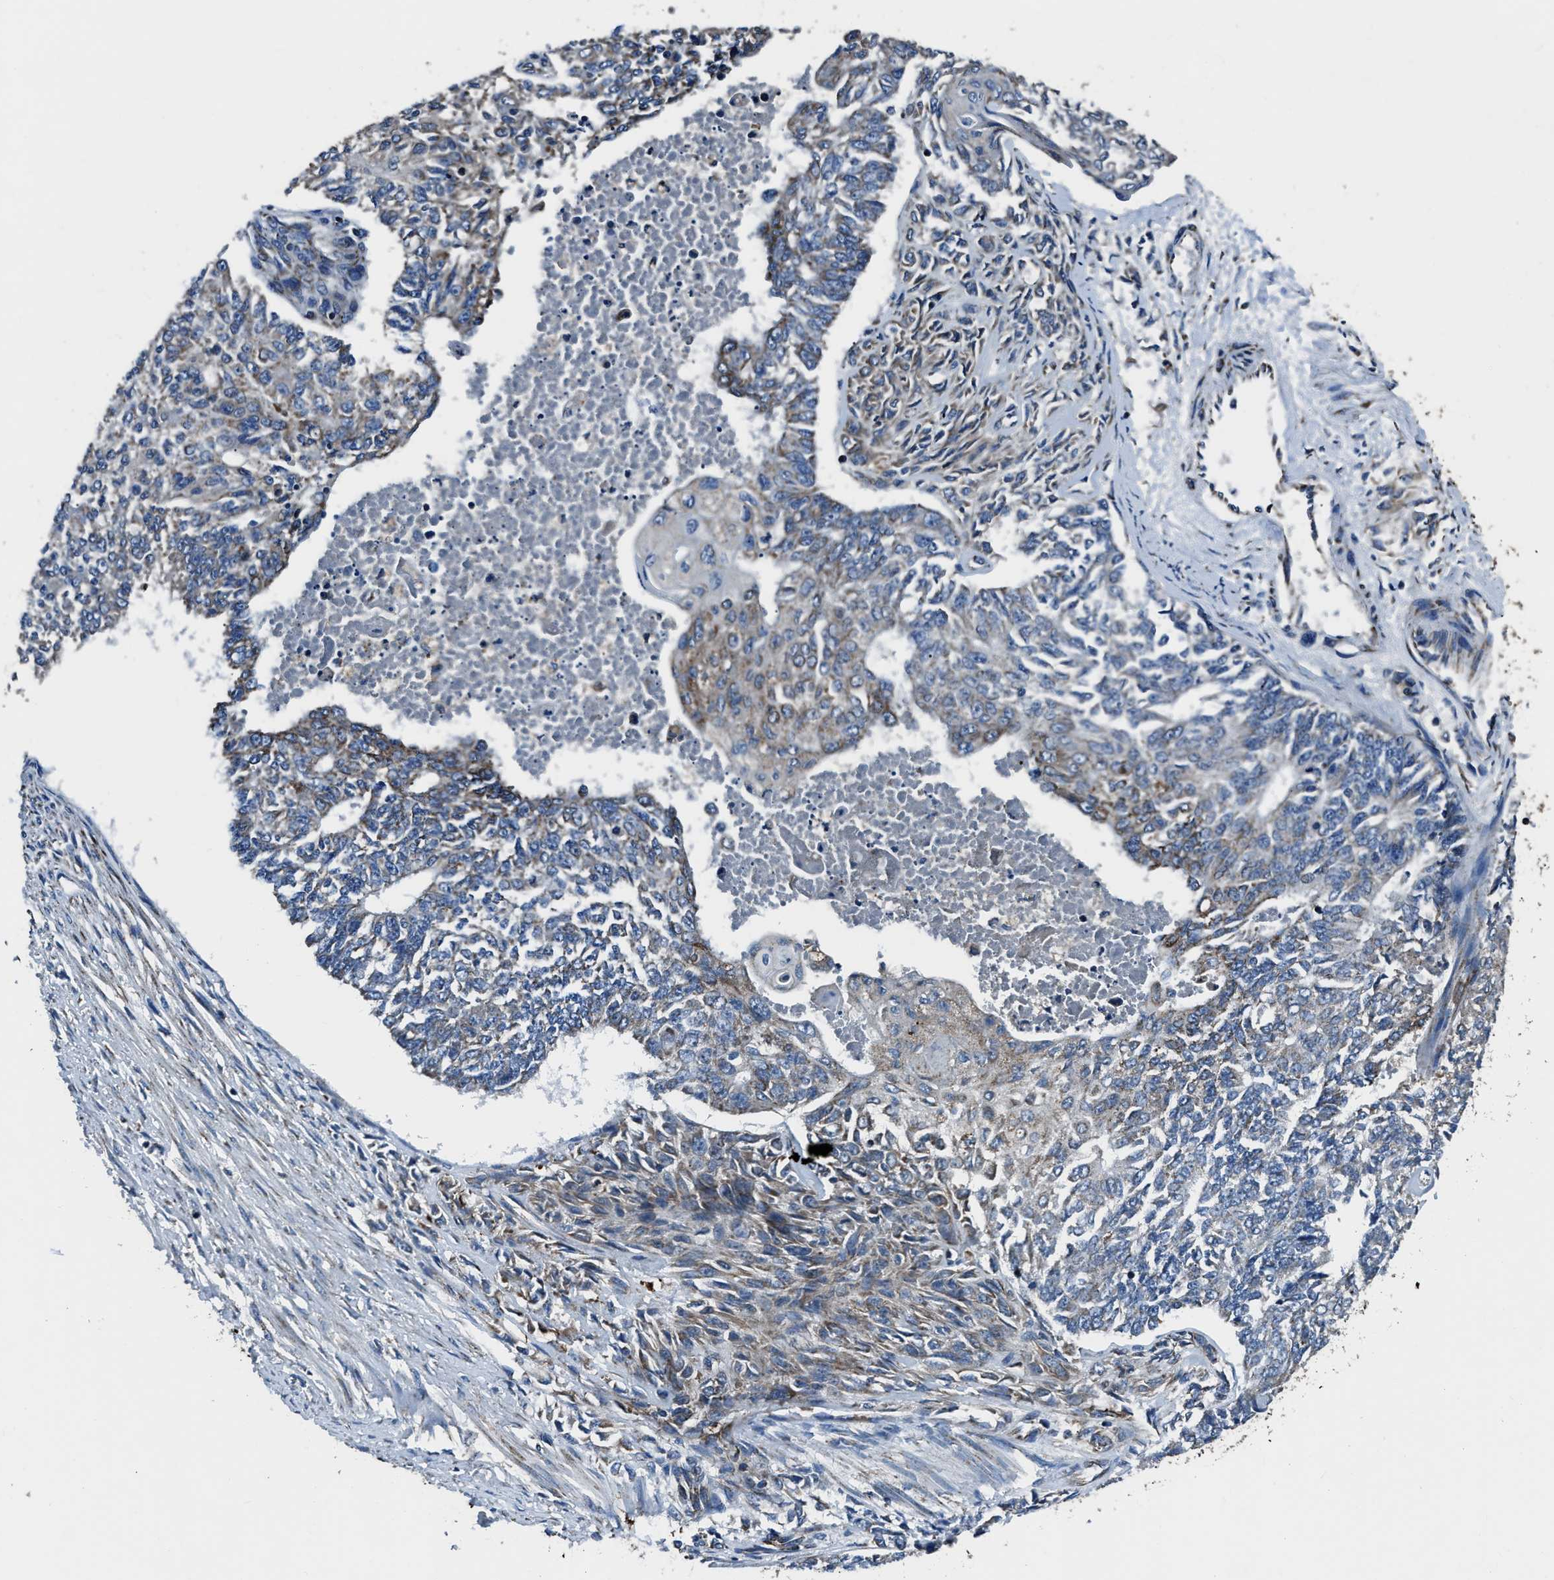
{"staining": {"intensity": "weak", "quantity": "<25%", "location": "cytoplasmic/membranous"}, "tissue": "endometrial cancer", "cell_type": "Tumor cells", "image_type": "cancer", "snomed": [{"axis": "morphology", "description": "Adenocarcinoma, NOS"}, {"axis": "topography", "description": "Endometrium"}], "caption": "Protein analysis of endometrial adenocarcinoma shows no significant expression in tumor cells.", "gene": "OGDH", "patient": {"sex": "female", "age": 32}}